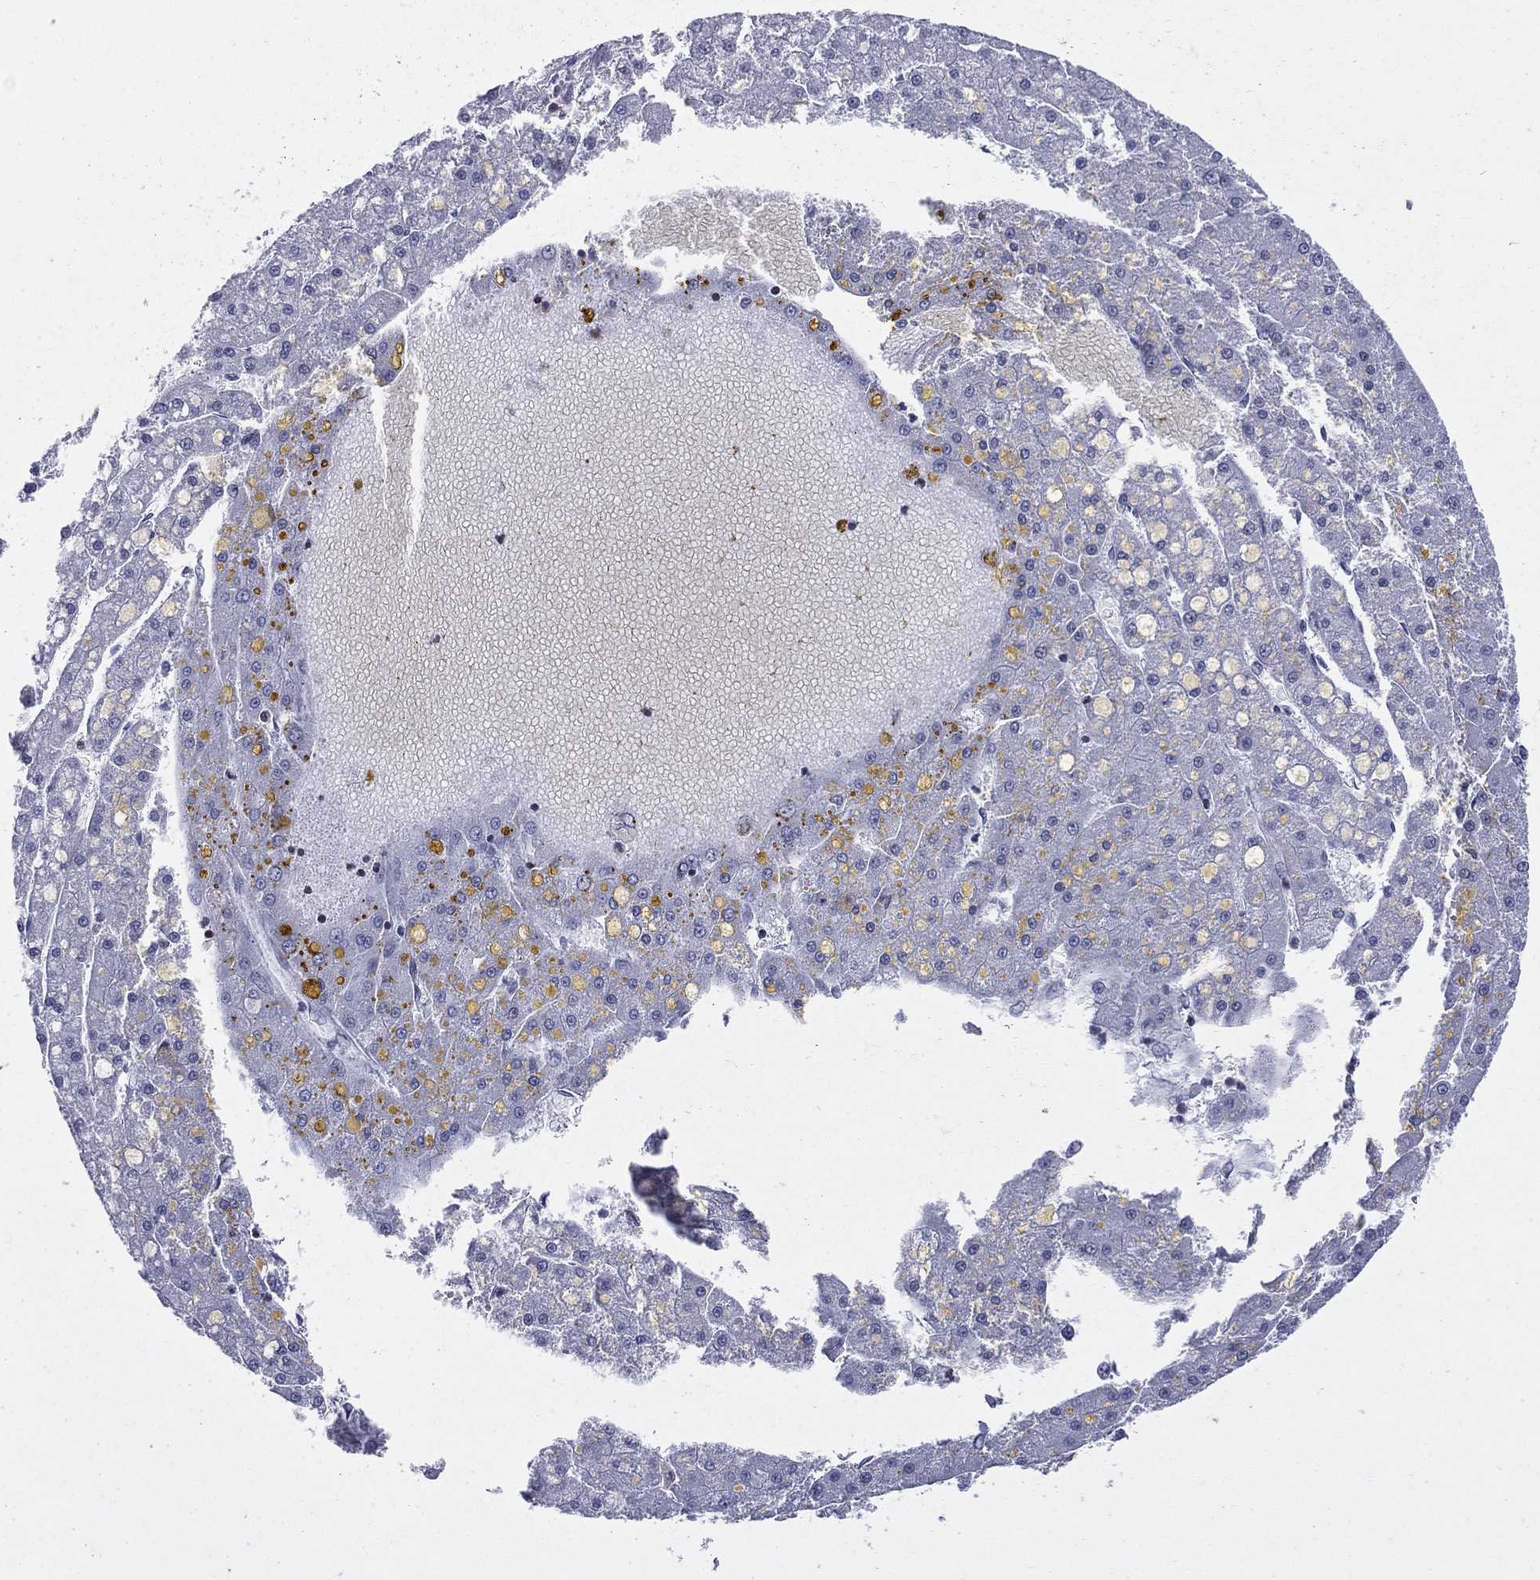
{"staining": {"intensity": "negative", "quantity": "none", "location": "none"}, "tissue": "liver cancer", "cell_type": "Tumor cells", "image_type": "cancer", "snomed": [{"axis": "morphology", "description": "Carcinoma, Hepatocellular, NOS"}, {"axis": "topography", "description": "Liver"}], "caption": "High magnification brightfield microscopy of liver hepatocellular carcinoma stained with DAB (brown) and counterstained with hematoxylin (blue): tumor cells show no significant expression.", "gene": "DBF4B", "patient": {"sex": "male", "age": 67}}